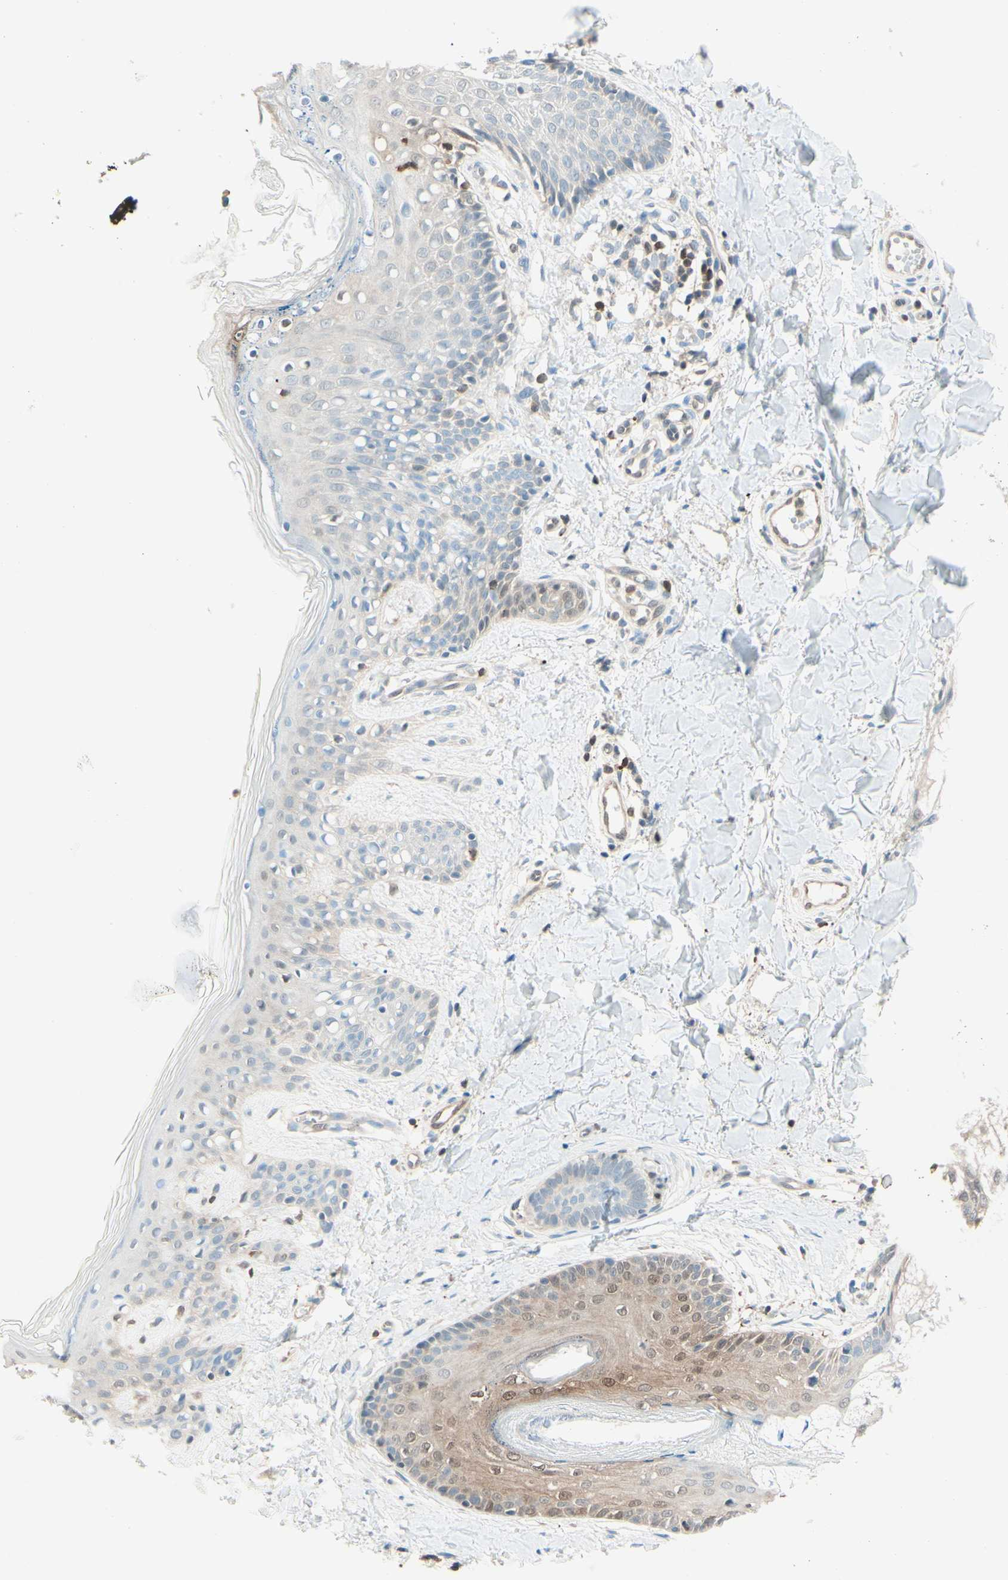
{"staining": {"intensity": "weak", "quantity": "25%-75%", "location": "cytoplasmic/membranous"}, "tissue": "skin", "cell_type": "Fibroblasts", "image_type": "normal", "snomed": [{"axis": "morphology", "description": "Normal tissue, NOS"}, {"axis": "topography", "description": "Skin"}], "caption": "Immunohistochemical staining of unremarkable skin reveals weak cytoplasmic/membranous protein staining in approximately 25%-75% of fibroblasts. The staining was performed using DAB (3,3'-diaminobenzidine) to visualize the protein expression in brown, while the nuclei were stained in blue with hematoxylin (Magnification: 20x).", "gene": "UPK3B", "patient": {"sex": "male", "age": 16}}